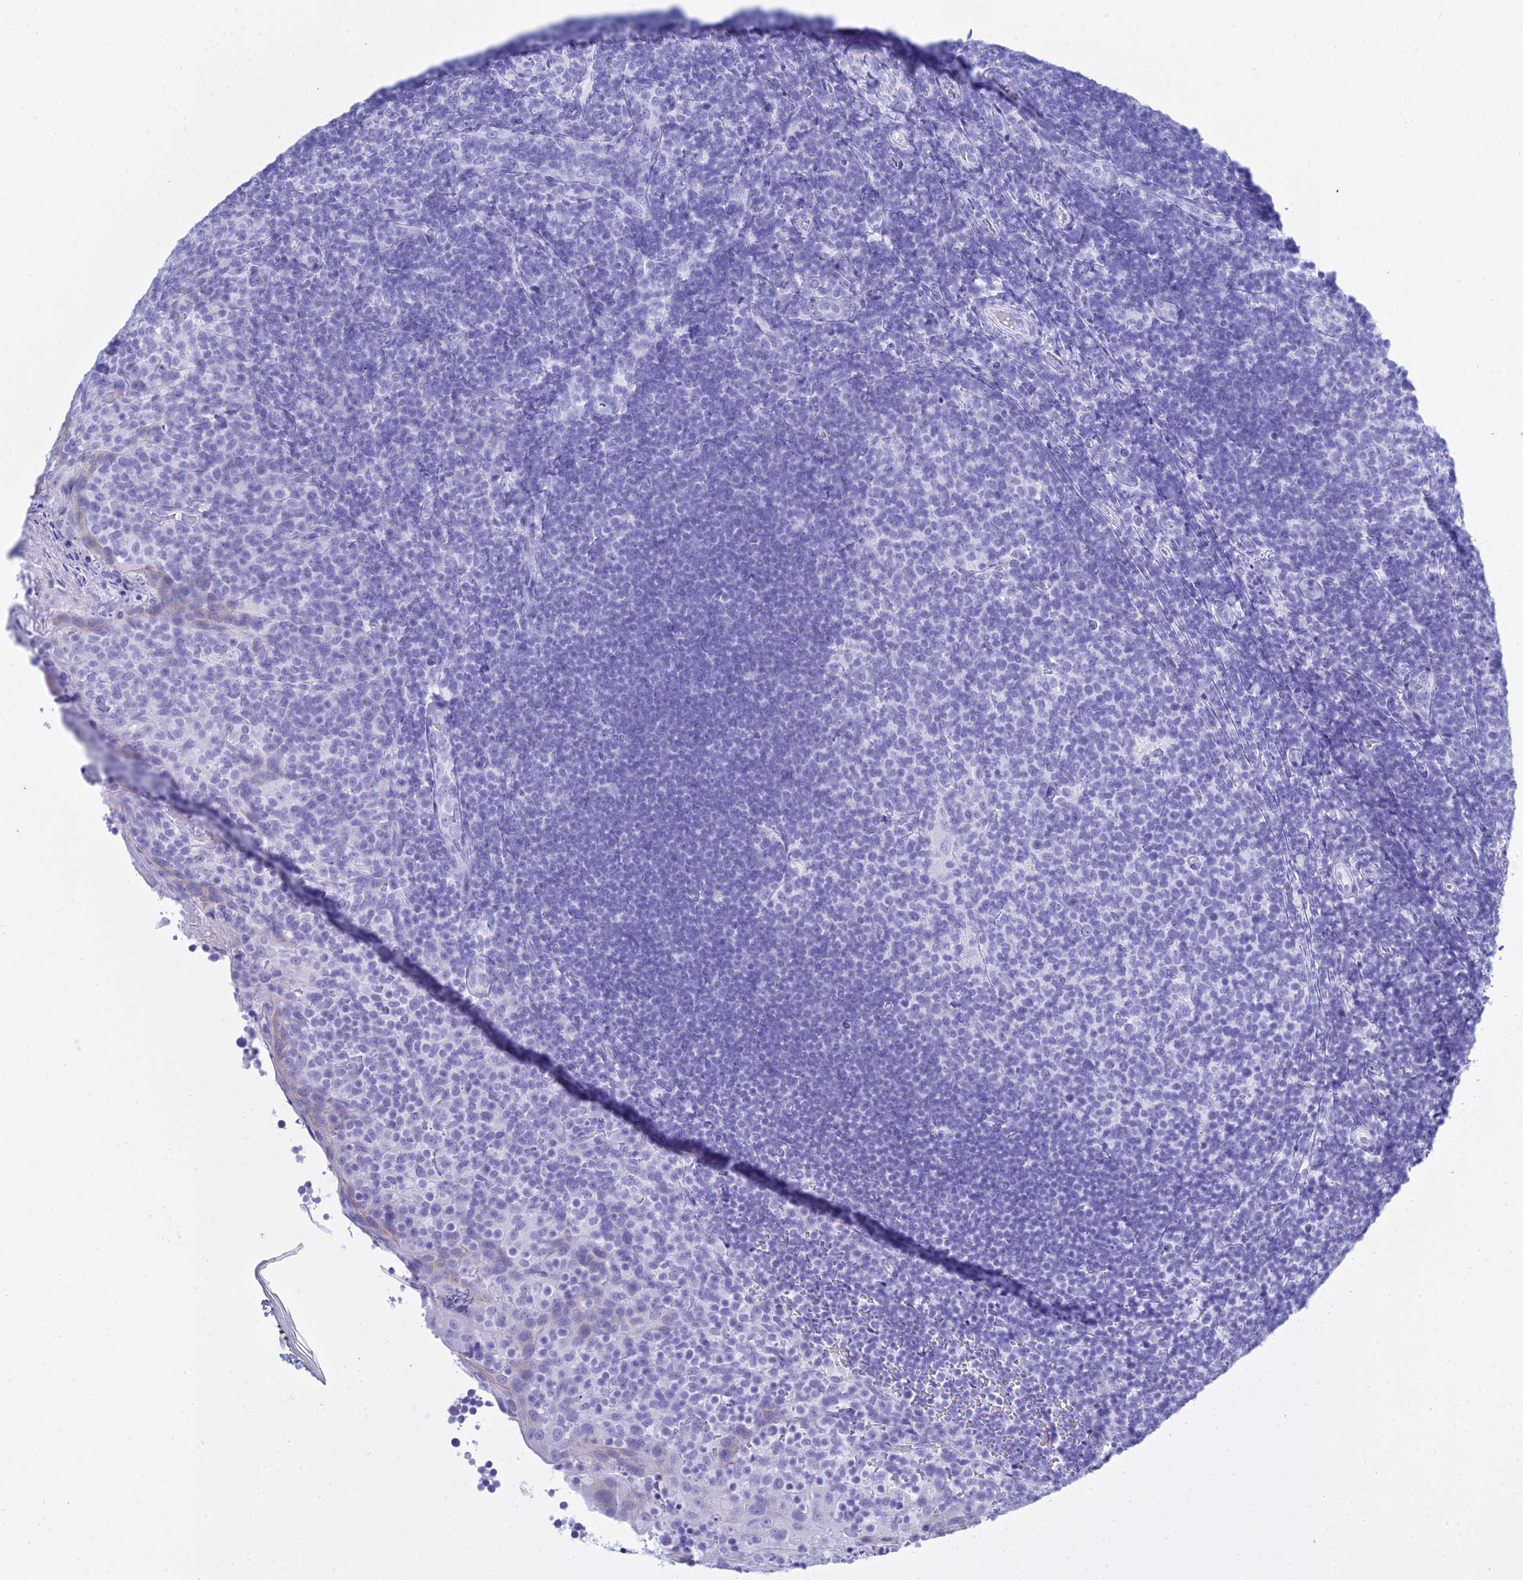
{"staining": {"intensity": "negative", "quantity": "none", "location": "none"}, "tissue": "tonsil", "cell_type": "Germinal center cells", "image_type": "normal", "snomed": [{"axis": "morphology", "description": "Normal tissue, NOS"}, {"axis": "topography", "description": "Tonsil"}], "caption": "The histopathology image exhibits no staining of germinal center cells in normal tonsil.", "gene": "PATE4", "patient": {"sex": "female", "age": 10}}